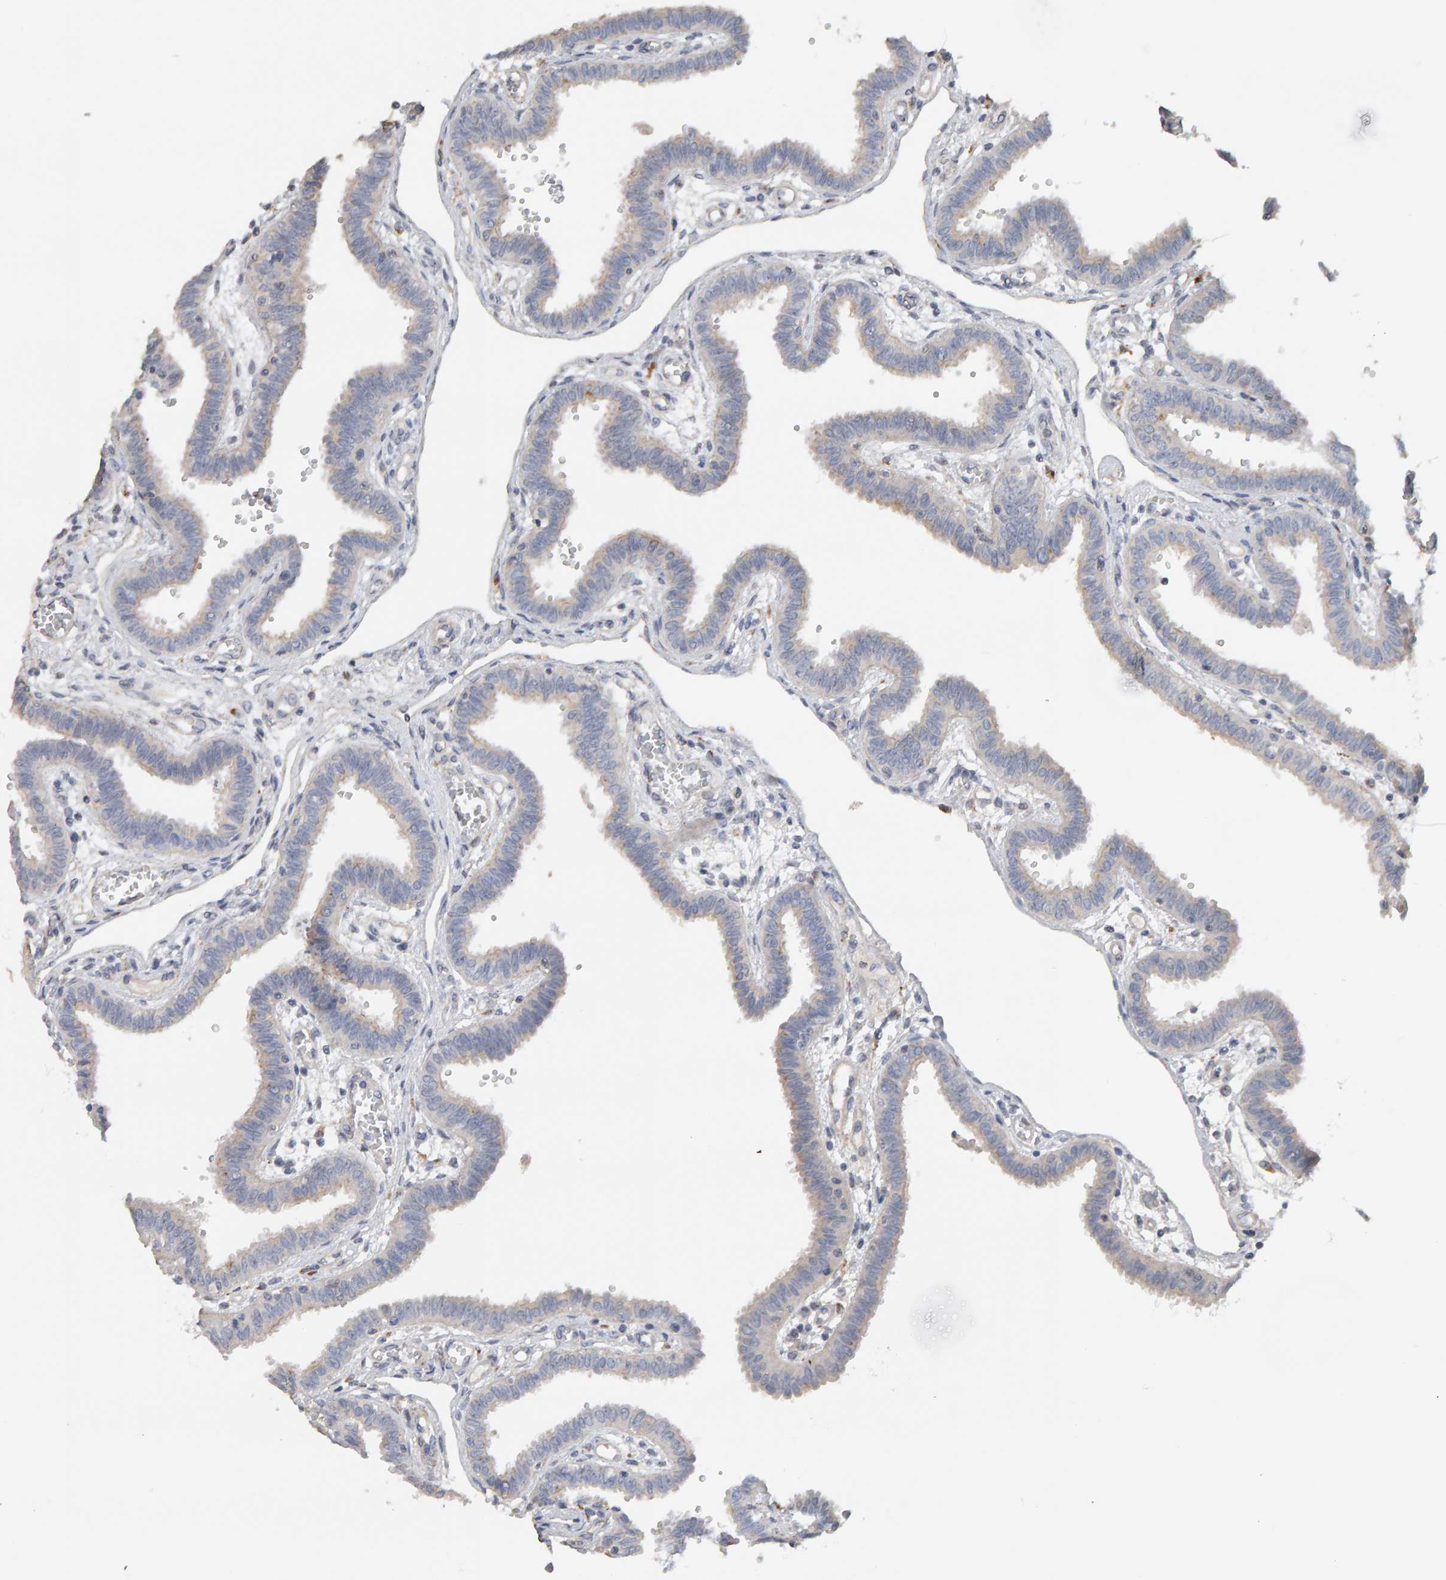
{"staining": {"intensity": "moderate", "quantity": "<25%", "location": "cytoplasmic/membranous"}, "tissue": "fallopian tube", "cell_type": "Glandular cells", "image_type": "normal", "snomed": [{"axis": "morphology", "description": "Normal tissue, NOS"}, {"axis": "topography", "description": "Fallopian tube"}], "caption": "IHC histopathology image of benign fallopian tube: fallopian tube stained using immunohistochemistry shows low levels of moderate protein expression localized specifically in the cytoplasmic/membranous of glandular cells, appearing as a cytoplasmic/membranous brown color.", "gene": "IPPK", "patient": {"sex": "female", "age": 32}}